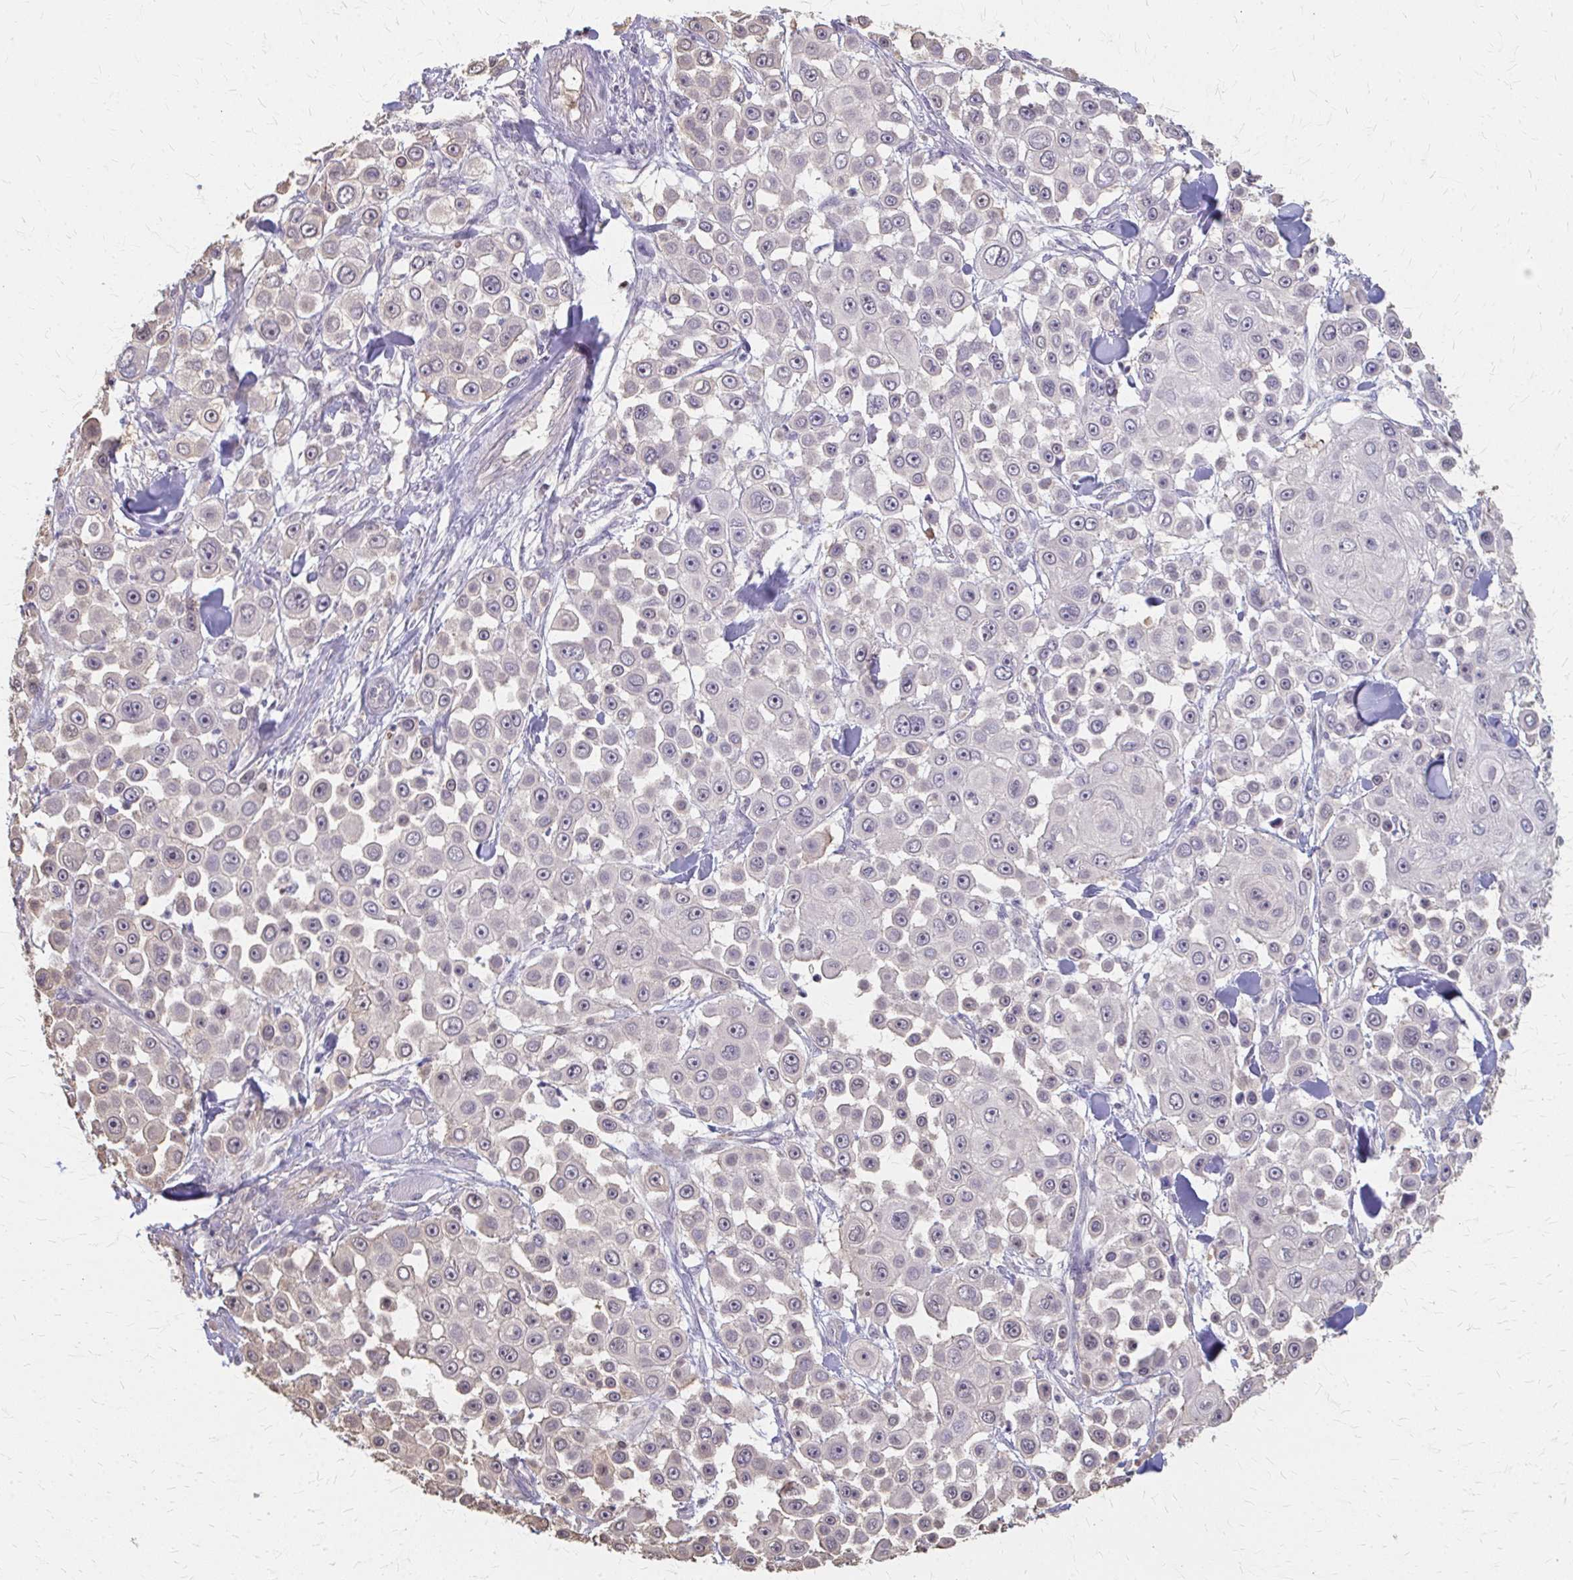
{"staining": {"intensity": "negative", "quantity": "none", "location": "none"}, "tissue": "skin cancer", "cell_type": "Tumor cells", "image_type": "cancer", "snomed": [{"axis": "morphology", "description": "Squamous cell carcinoma, NOS"}, {"axis": "topography", "description": "Skin"}], "caption": "Human skin squamous cell carcinoma stained for a protein using immunohistochemistry demonstrates no positivity in tumor cells.", "gene": "RABGAP1L", "patient": {"sex": "male", "age": 67}}